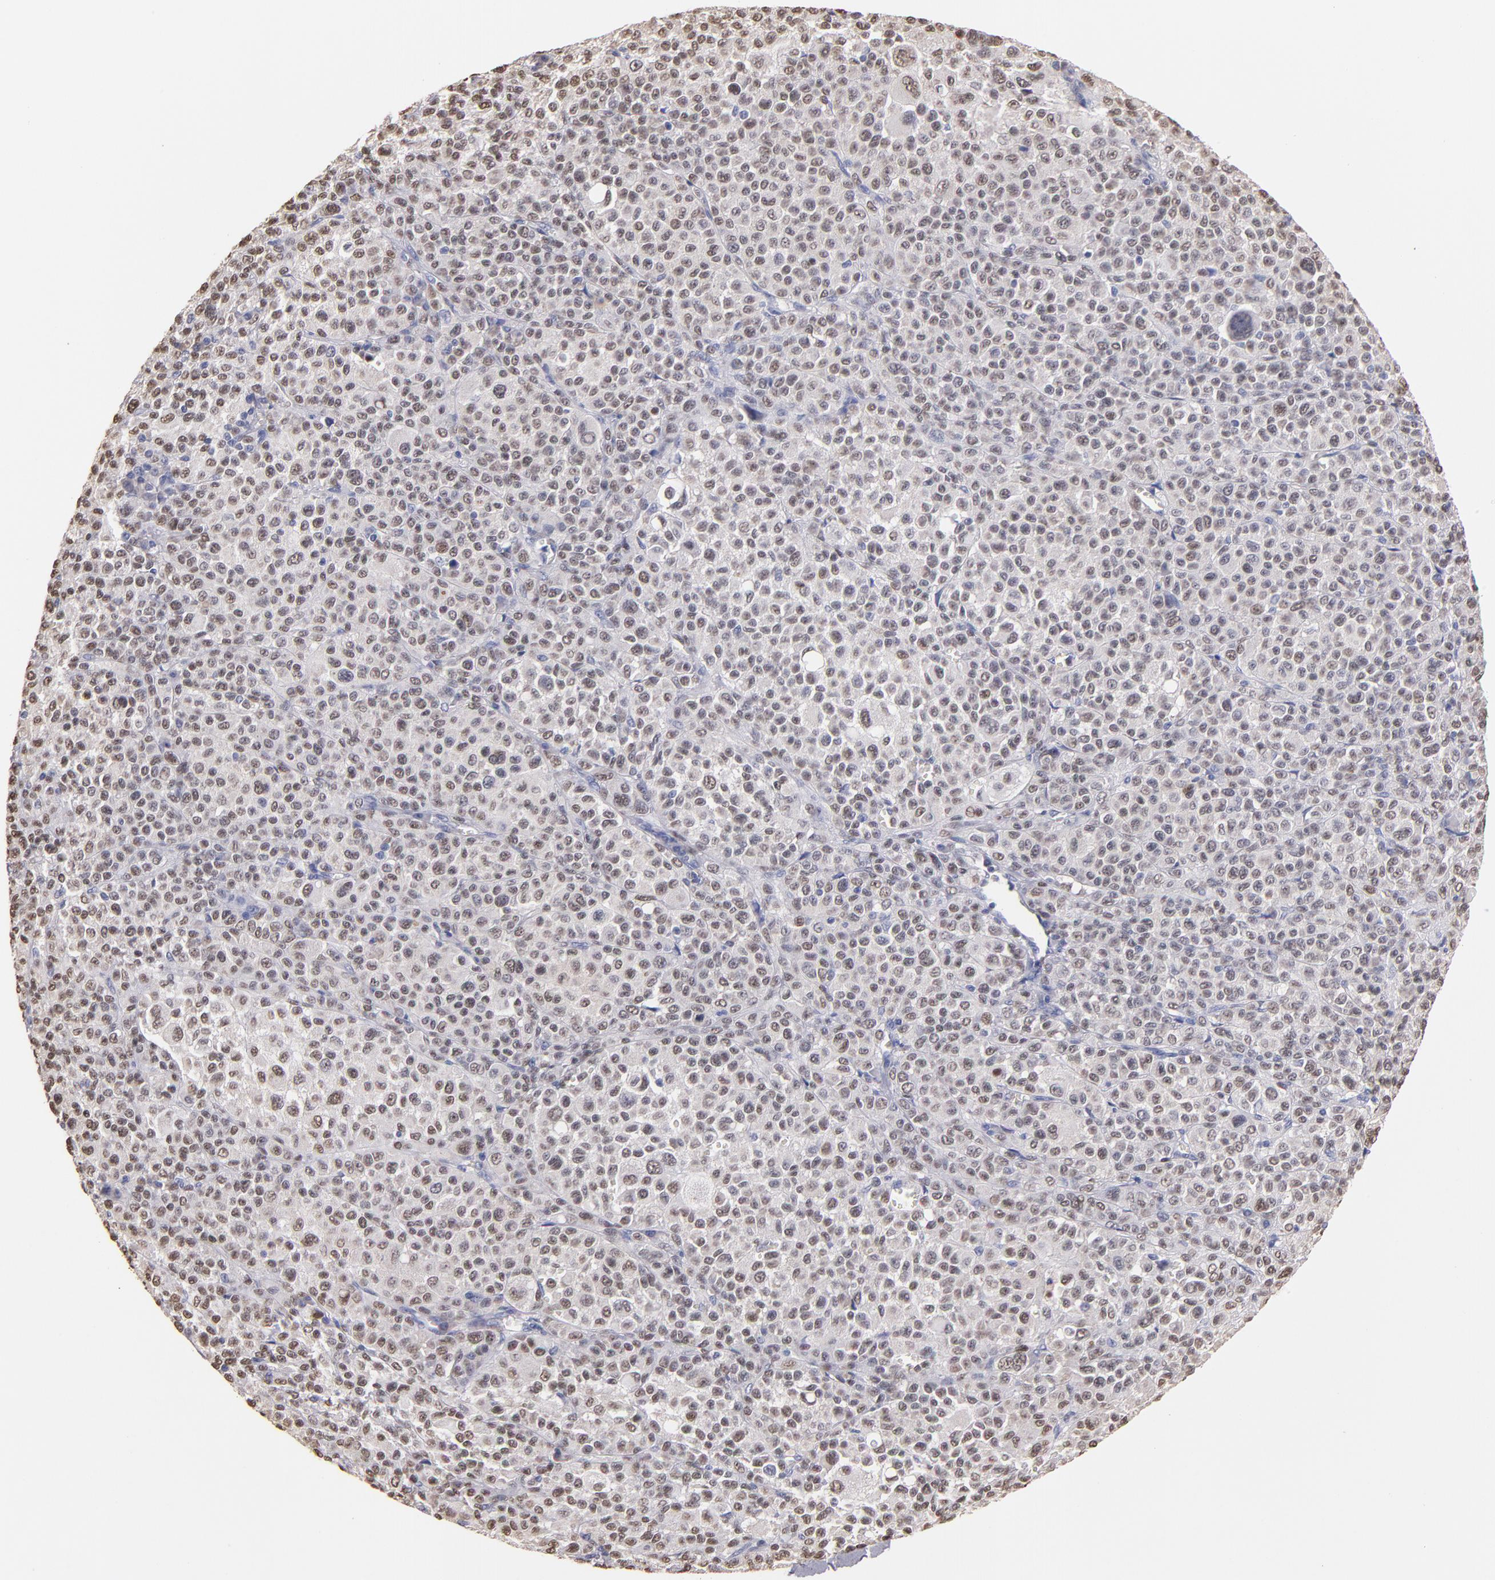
{"staining": {"intensity": "weak", "quantity": ">75%", "location": "nuclear"}, "tissue": "melanoma", "cell_type": "Tumor cells", "image_type": "cancer", "snomed": [{"axis": "morphology", "description": "Malignant melanoma, Metastatic site"}, {"axis": "topography", "description": "Skin"}], "caption": "This histopathology image exhibits melanoma stained with IHC to label a protein in brown. The nuclear of tumor cells show weak positivity for the protein. Nuclei are counter-stained blue.", "gene": "SOX10", "patient": {"sex": "female", "age": 74}}